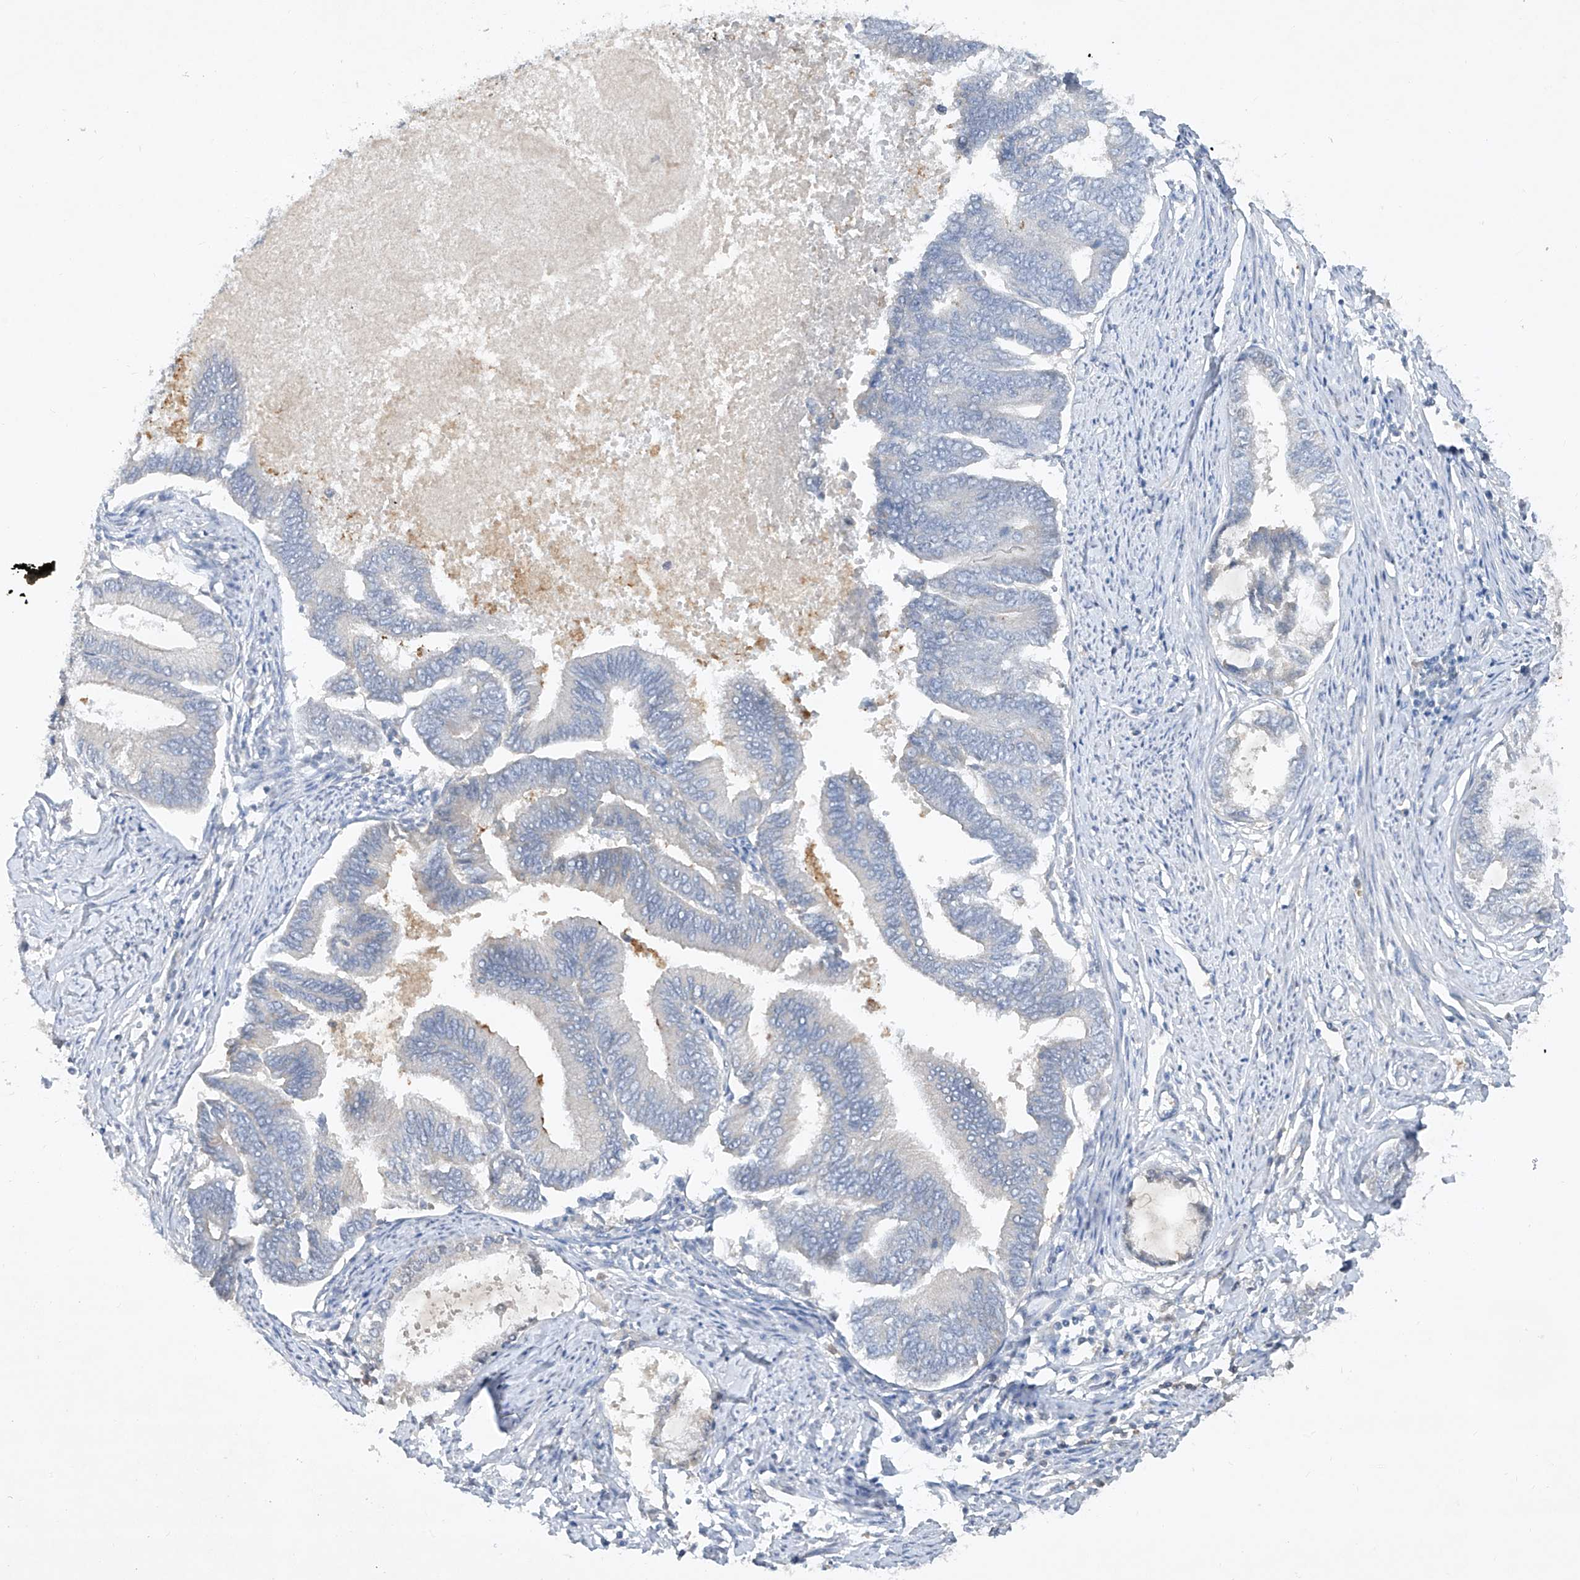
{"staining": {"intensity": "negative", "quantity": "none", "location": "none"}, "tissue": "endometrial cancer", "cell_type": "Tumor cells", "image_type": "cancer", "snomed": [{"axis": "morphology", "description": "Adenocarcinoma, NOS"}, {"axis": "topography", "description": "Endometrium"}], "caption": "Tumor cells are negative for brown protein staining in endometrial cancer. Nuclei are stained in blue.", "gene": "HAS3", "patient": {"sex": "female", "age": 86}}